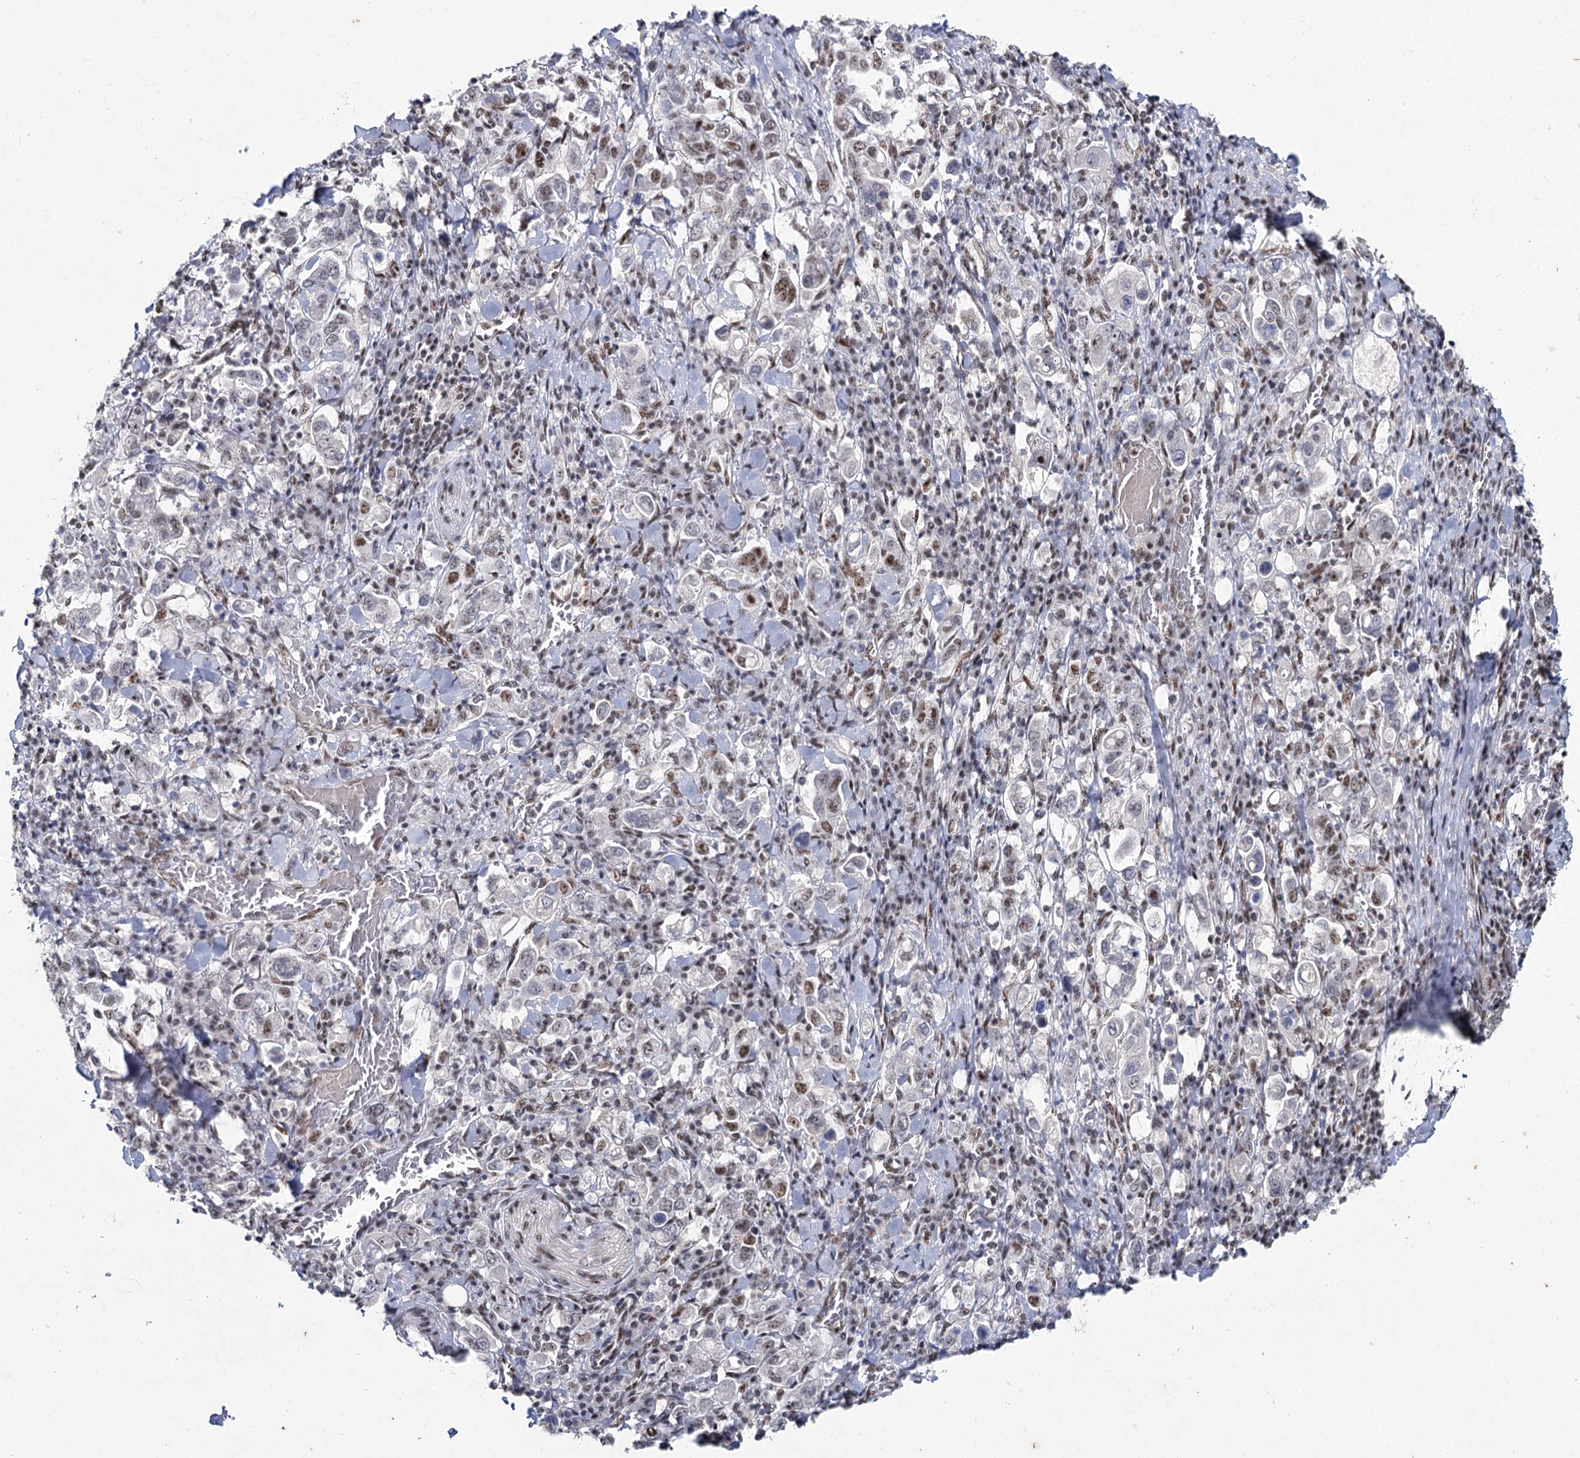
{"staining": {"intensity": "moderate", "quantity": "25%-75%", "location": "nuclear"}, "tissue": "stomach cancer", "cell_type": "Tumor cells", "image_type": "cancer", "snomed": [{"axis": "morphology", "description": "Adenocarcinoma, NOS"}, {"axis": "topography", "description": "Stomach, upper"}], "caption": "Stomach adenocarcinoma stained for a protein reveals moderate nuclear positivity in tumor cells.", "gene": "SCAF8", "patient": {"sex": "male", "age": 62}}